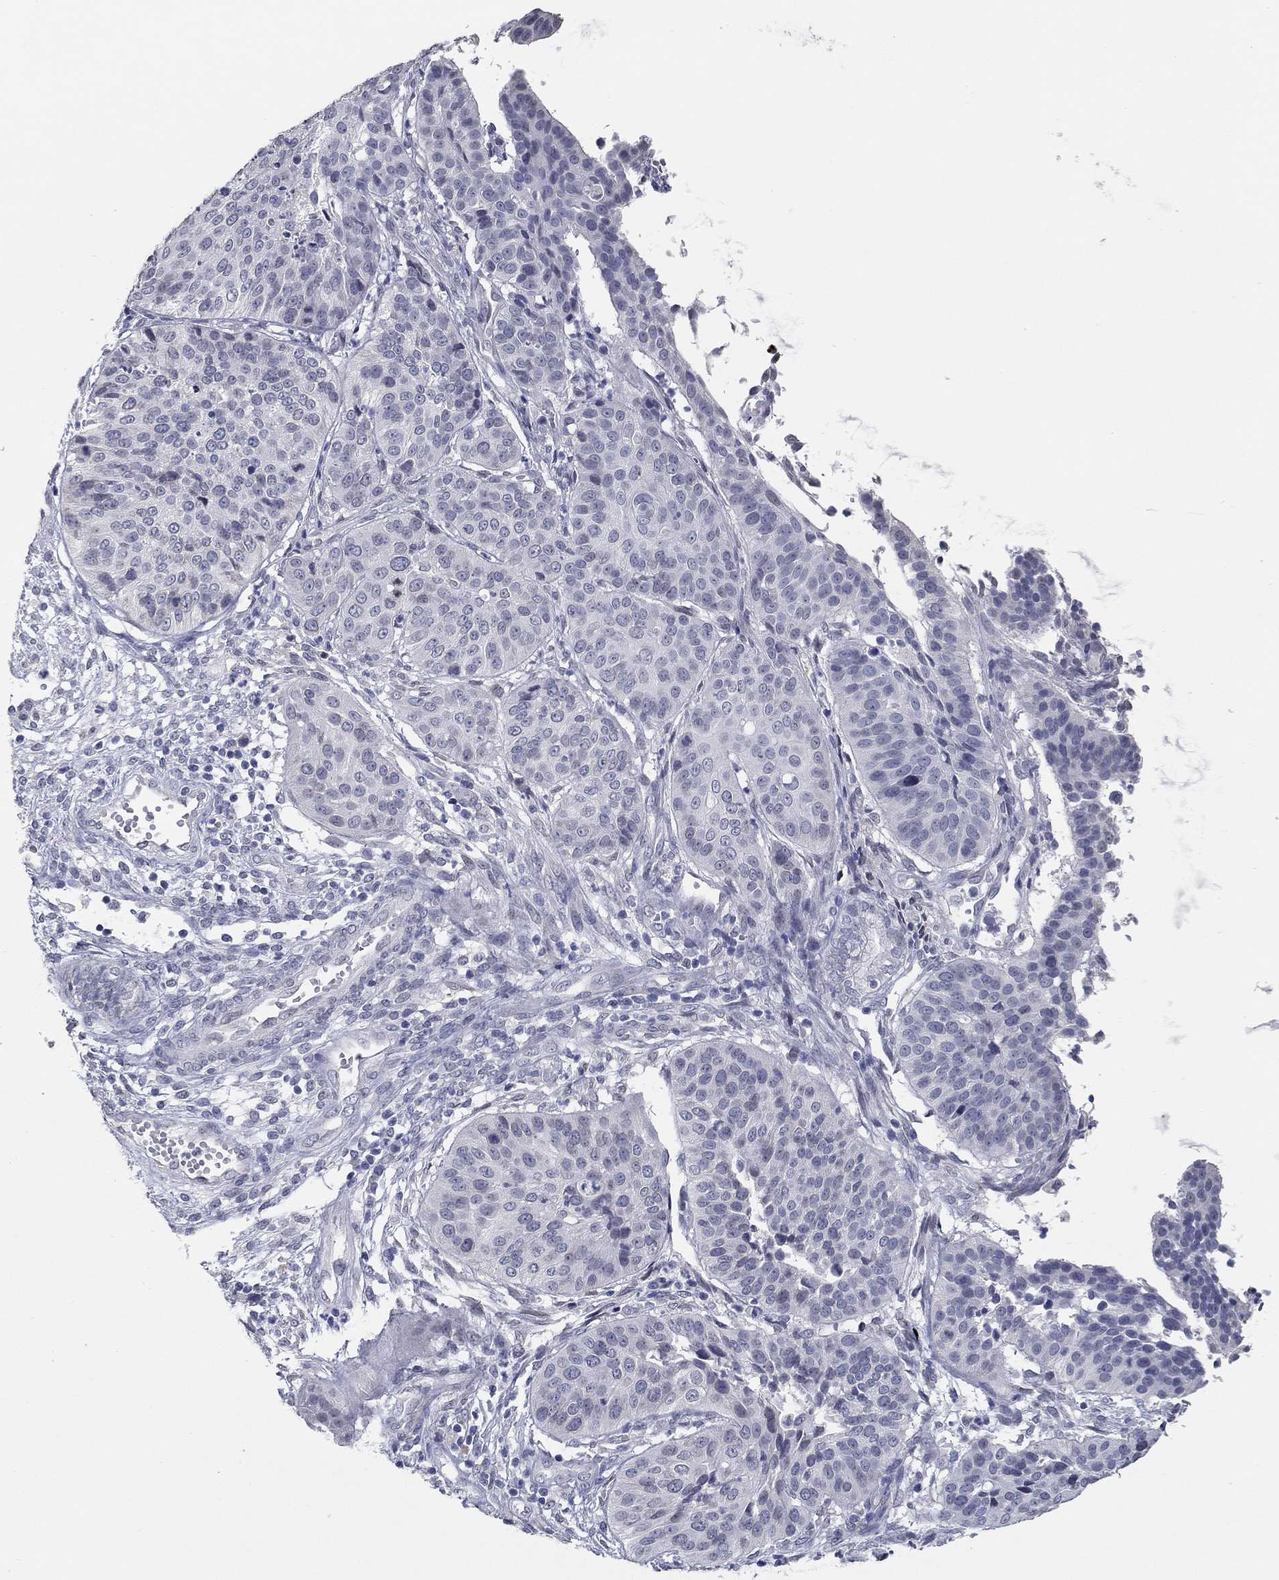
{"staining": {"intensity": "negative", "quantity": "none", "location": "none"}, "tissue": "cervical cancer", "cell_type": "Tumor cells", "image_type": "cancer", "snomed": [{"axis": "morphology", "description": "Normal tissue, NOS"}, {"axis": "morphology", "description": "Squamous cell carcinoma, NOS"}, {"axis": "topography", "description": "Cervix"}], "caption": "Immunohistochemical staining of squamous cell carcinoma (cervical) displays no significant expression in tumor cells. (DAB (3,3'-diaminobenzidine) immunohistochemistry (IHC) visualized using brightfield microscopy, high magnification).", "gene": "NUP155", "patient": {"sex": "female", "age": 39}}